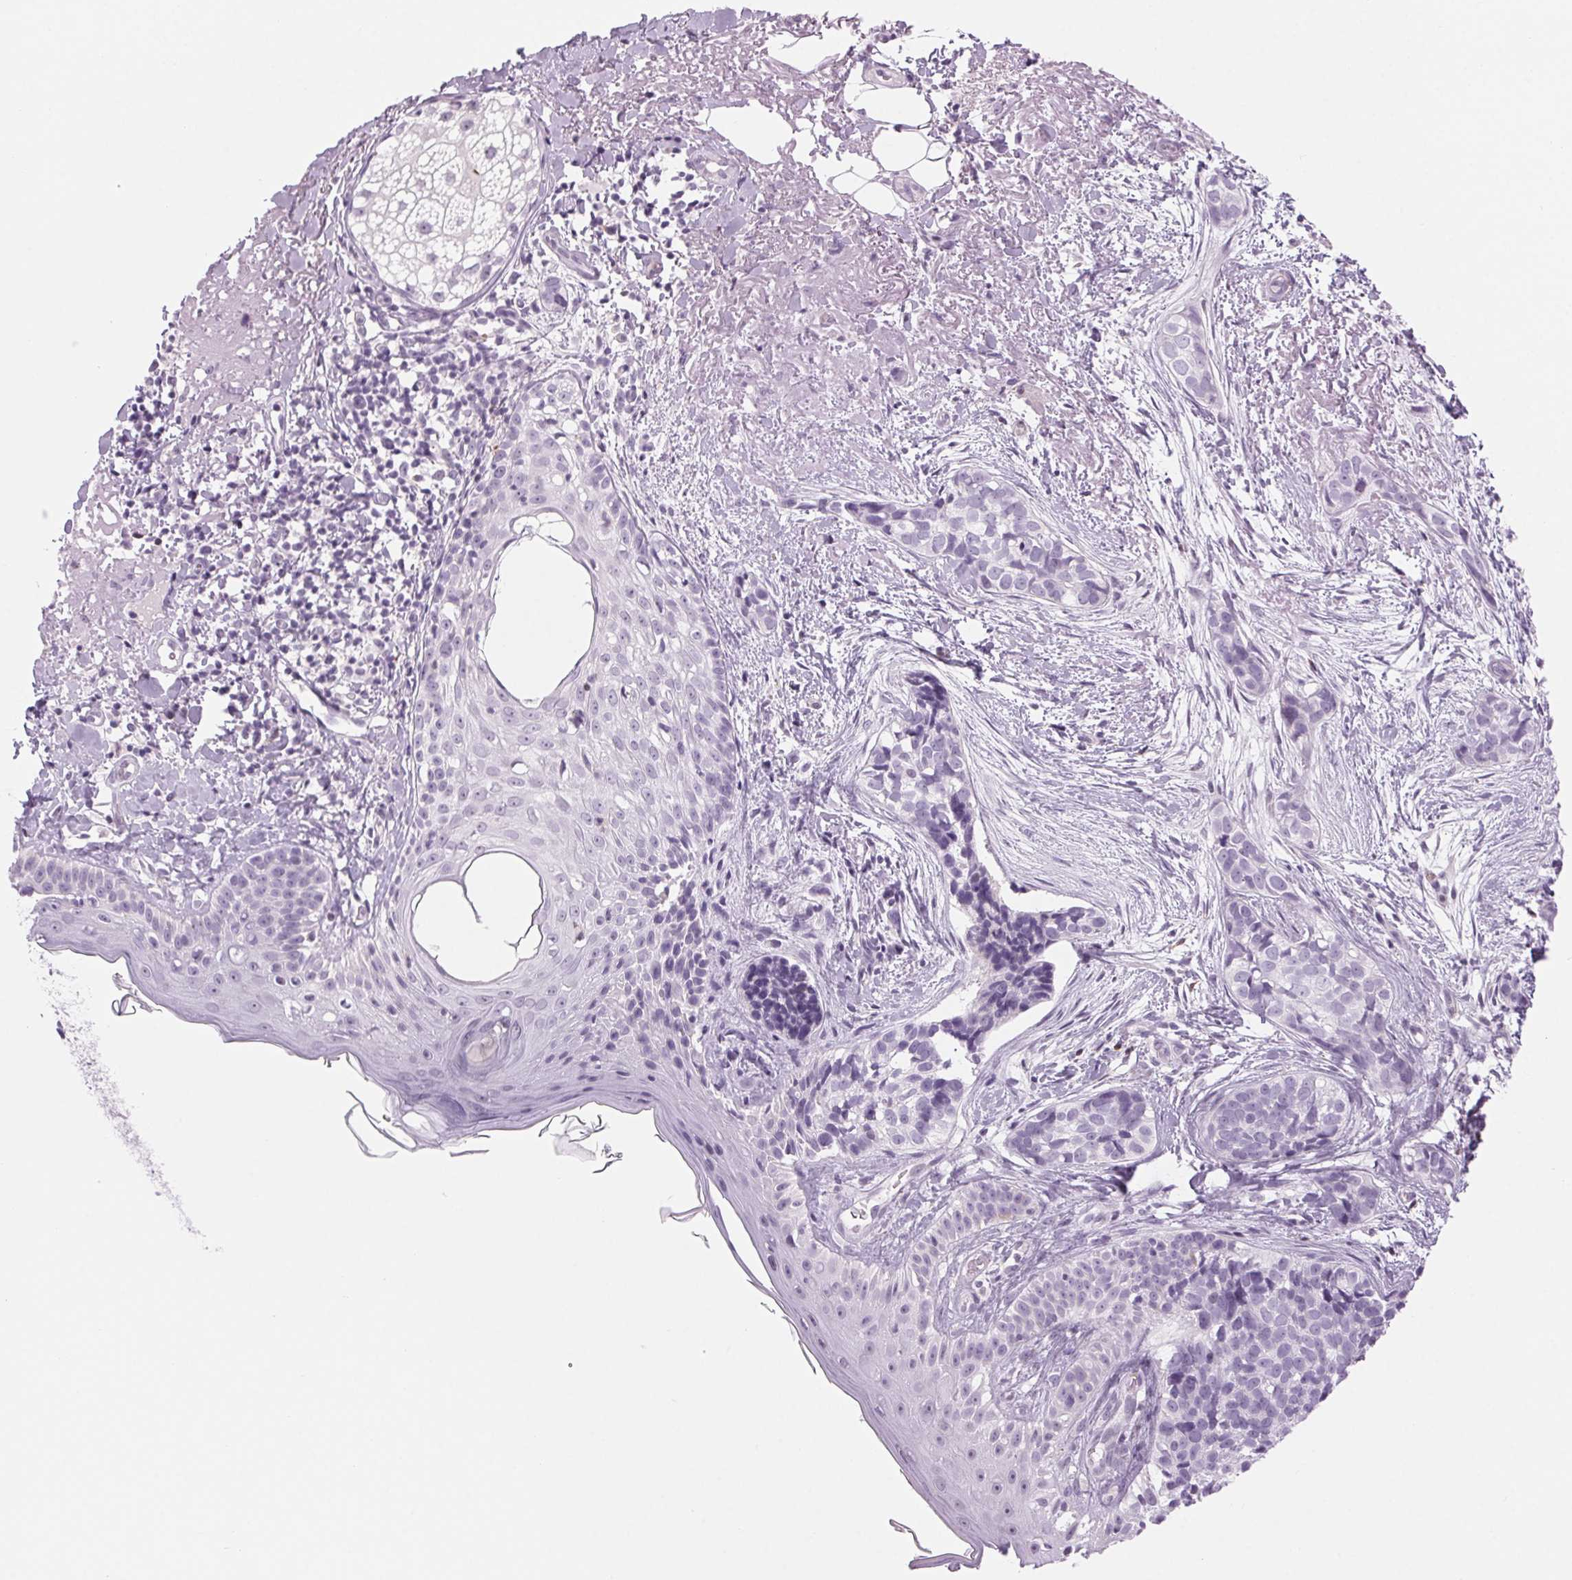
{"staining": {"intensity": "negative", "quantity": "none", "location": "none"}, "tissue": "skin cancer", "cell_type": "Tumor cells", "image_type": "cancer", "snomed": [{"axis": "morphology", "description": "Basal cell carcinoma"}, {"axis": "topography", "description": "Skin"}], "caption": "Tumor cells are negative for brown protein staining in skin basal cell carcinoma.", "gene": "SLC6A19", "patient": {"sex": "male", "age": 87}}